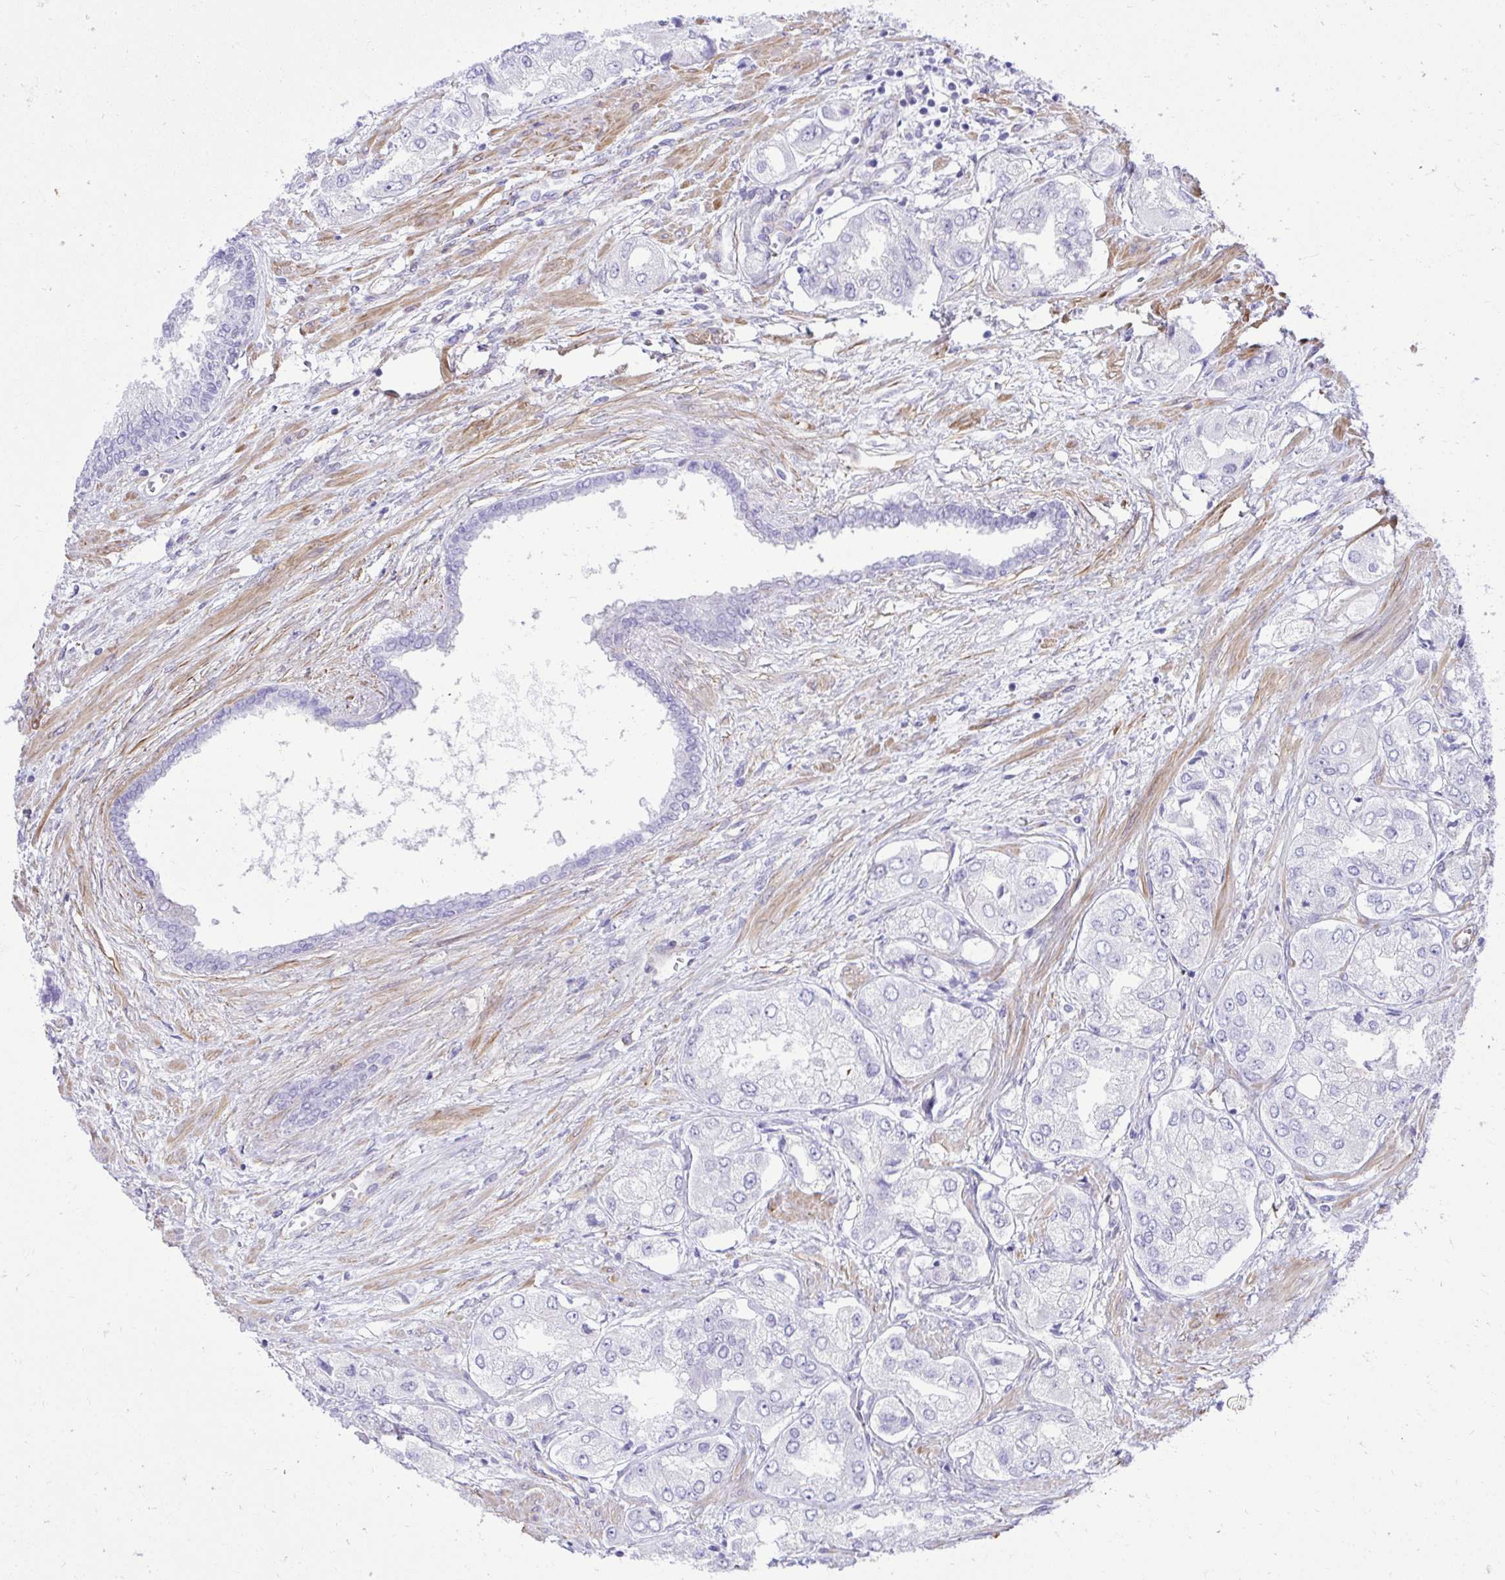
{"staining": {"intensity": "negative", "quantity": "none", "location": "none"}, "tissue": "prostate cancer", "cell_type": "Tumor cells", "image_type": "cancer", "snomed": [{"axis": "morphology", "description": "Adenocarcinoma, Low grade"}, {"axis": "topography", "description": "Prostate"}], "caption": "This is a micrograph of IHC staining of prostate cancer, which shows no positivity in tumor cells.", "gene": "PITPNM3", "patient": {"sex": "male", "age": 69}}